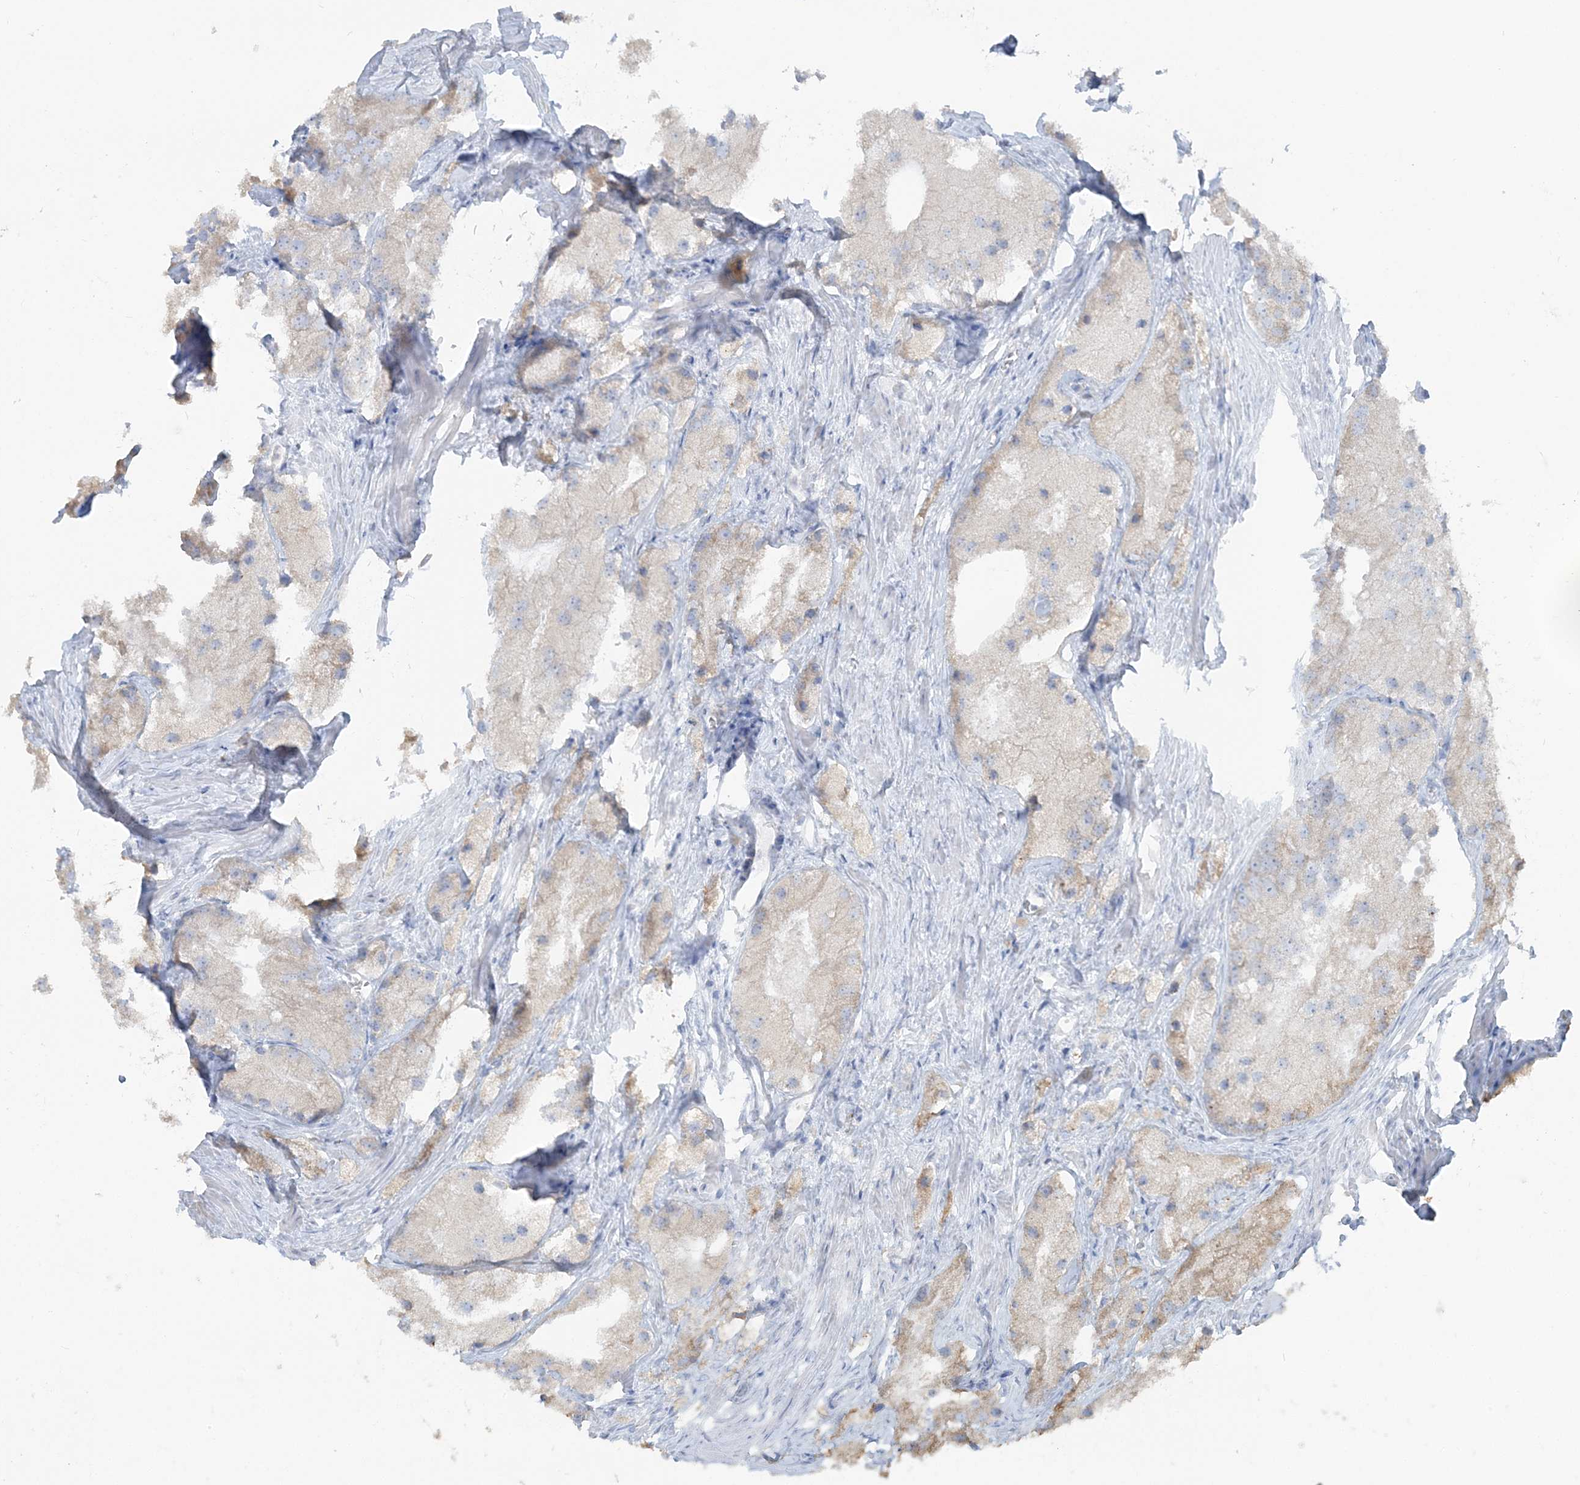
{"staining": {"intensity": "negative", "quantity": "none", "location": "none"}, "tissue": "prostate cancer", "cell_type": "Tumor cells", "image_type": "cancer", "snomed": [{"axis": "morphology", "description": "Adenocarcinoma, Low grade"}, {"axis": "topography", "description": "Prostate"}], "caption": "Low-grade adenocarcinoma (prostate) was stained to show a protein in brown. There is no significant expression in tumor cells.", "gene": "TBC1D5", "patient": {"sex": "male", "age": 69}}